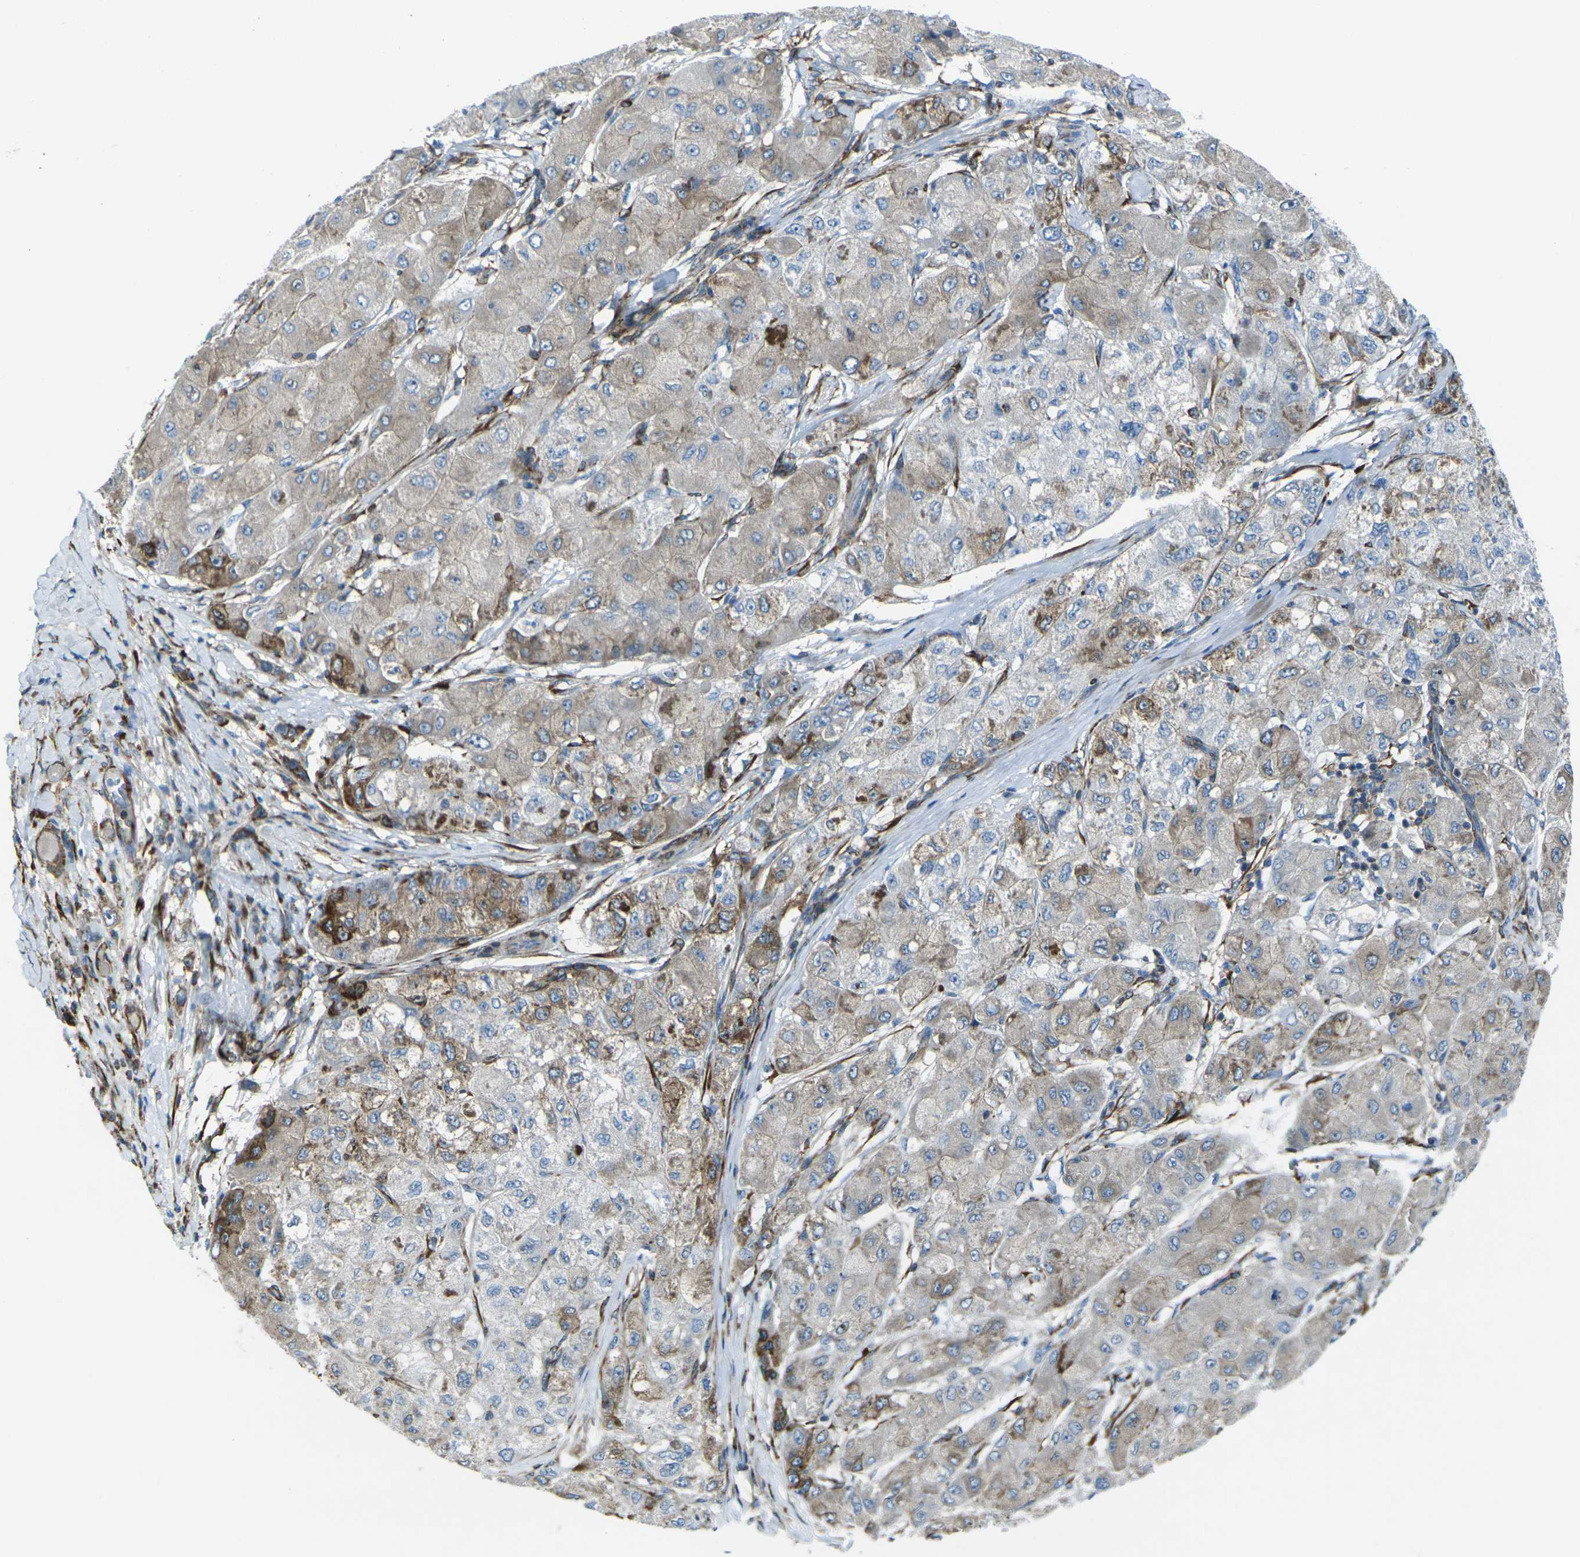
{"staining": {"intensity": "moderate", "quantity": "25%-75%", "location": "cytoplasmic/membranous"}, "tissue": "liver cancer", "cell_type": "Tumor cells", "image_type": "cancer", "snomed": [{"axis": "morphology", "description": "Carcinoma, Hepatocellular, NOS"}, {"axis": "topography", "description": "Liver"}], "caption": "Hepatocellular carcinoma (liver) tissue shows moderate cytoplasmic/membranous positivity in about 25%-75% of tumor cells, visualized by immunohistochemistry.", "gene": "CELSR2", "patient": {"sex": "male", "age": 80}}